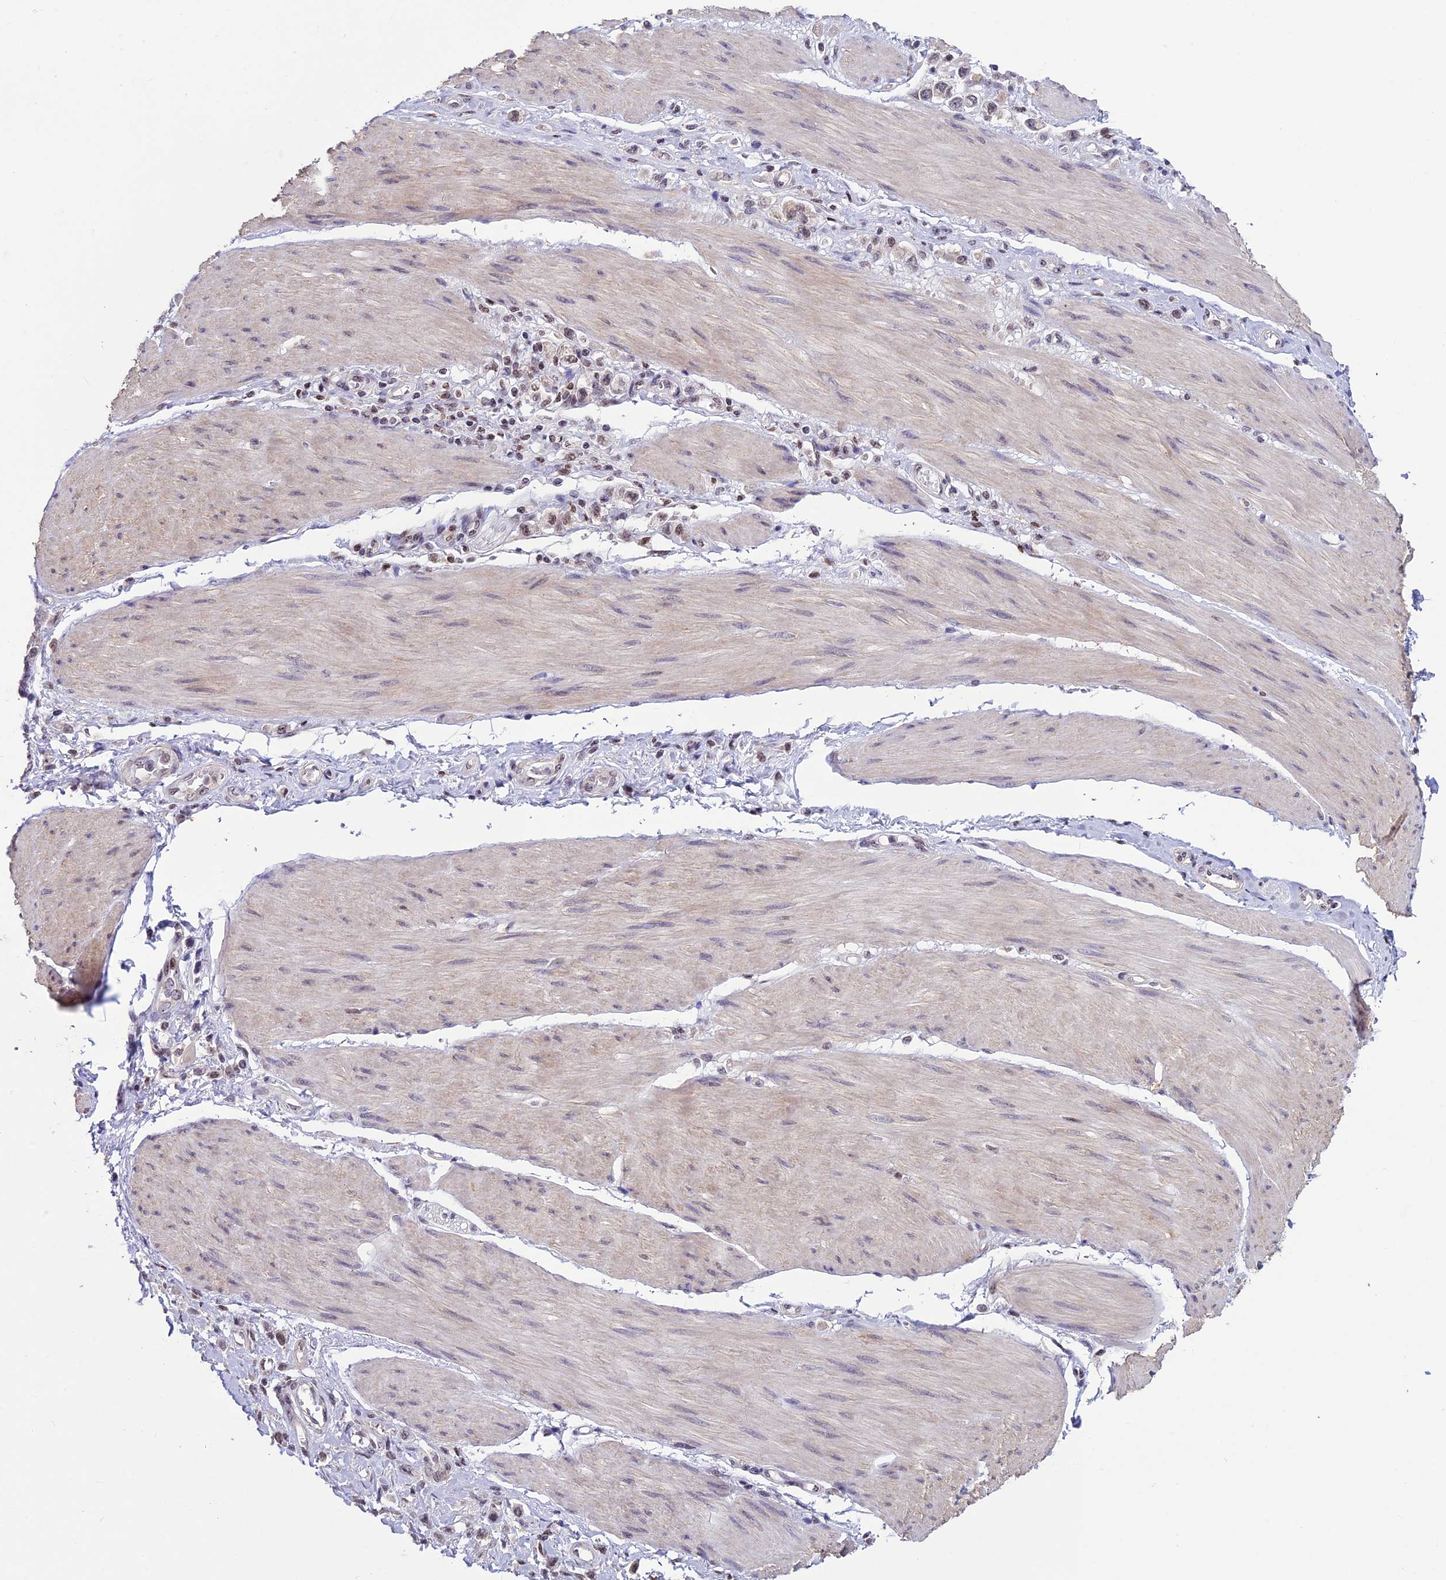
{"staining": {"intensity": "weak", "quantity": "<25%", "location": "nuclear"}, "tissue": "stomach cancer", "cell_type": "Tumor cells", "image_type": "cancer", "snomed": [{"axis": "morphology", "description": "Adenocarcinoma, NOS"}, {"axis": "topography", "description": "Stomach"}], "caption": "A high-resolution histopathology image shows immunohistochemistry staining of stomach adenocarcinoma, which reveals no significant expression in tumor cells.", "gene": "MIS12", "patient": {"sex": "female", "age": 65}}